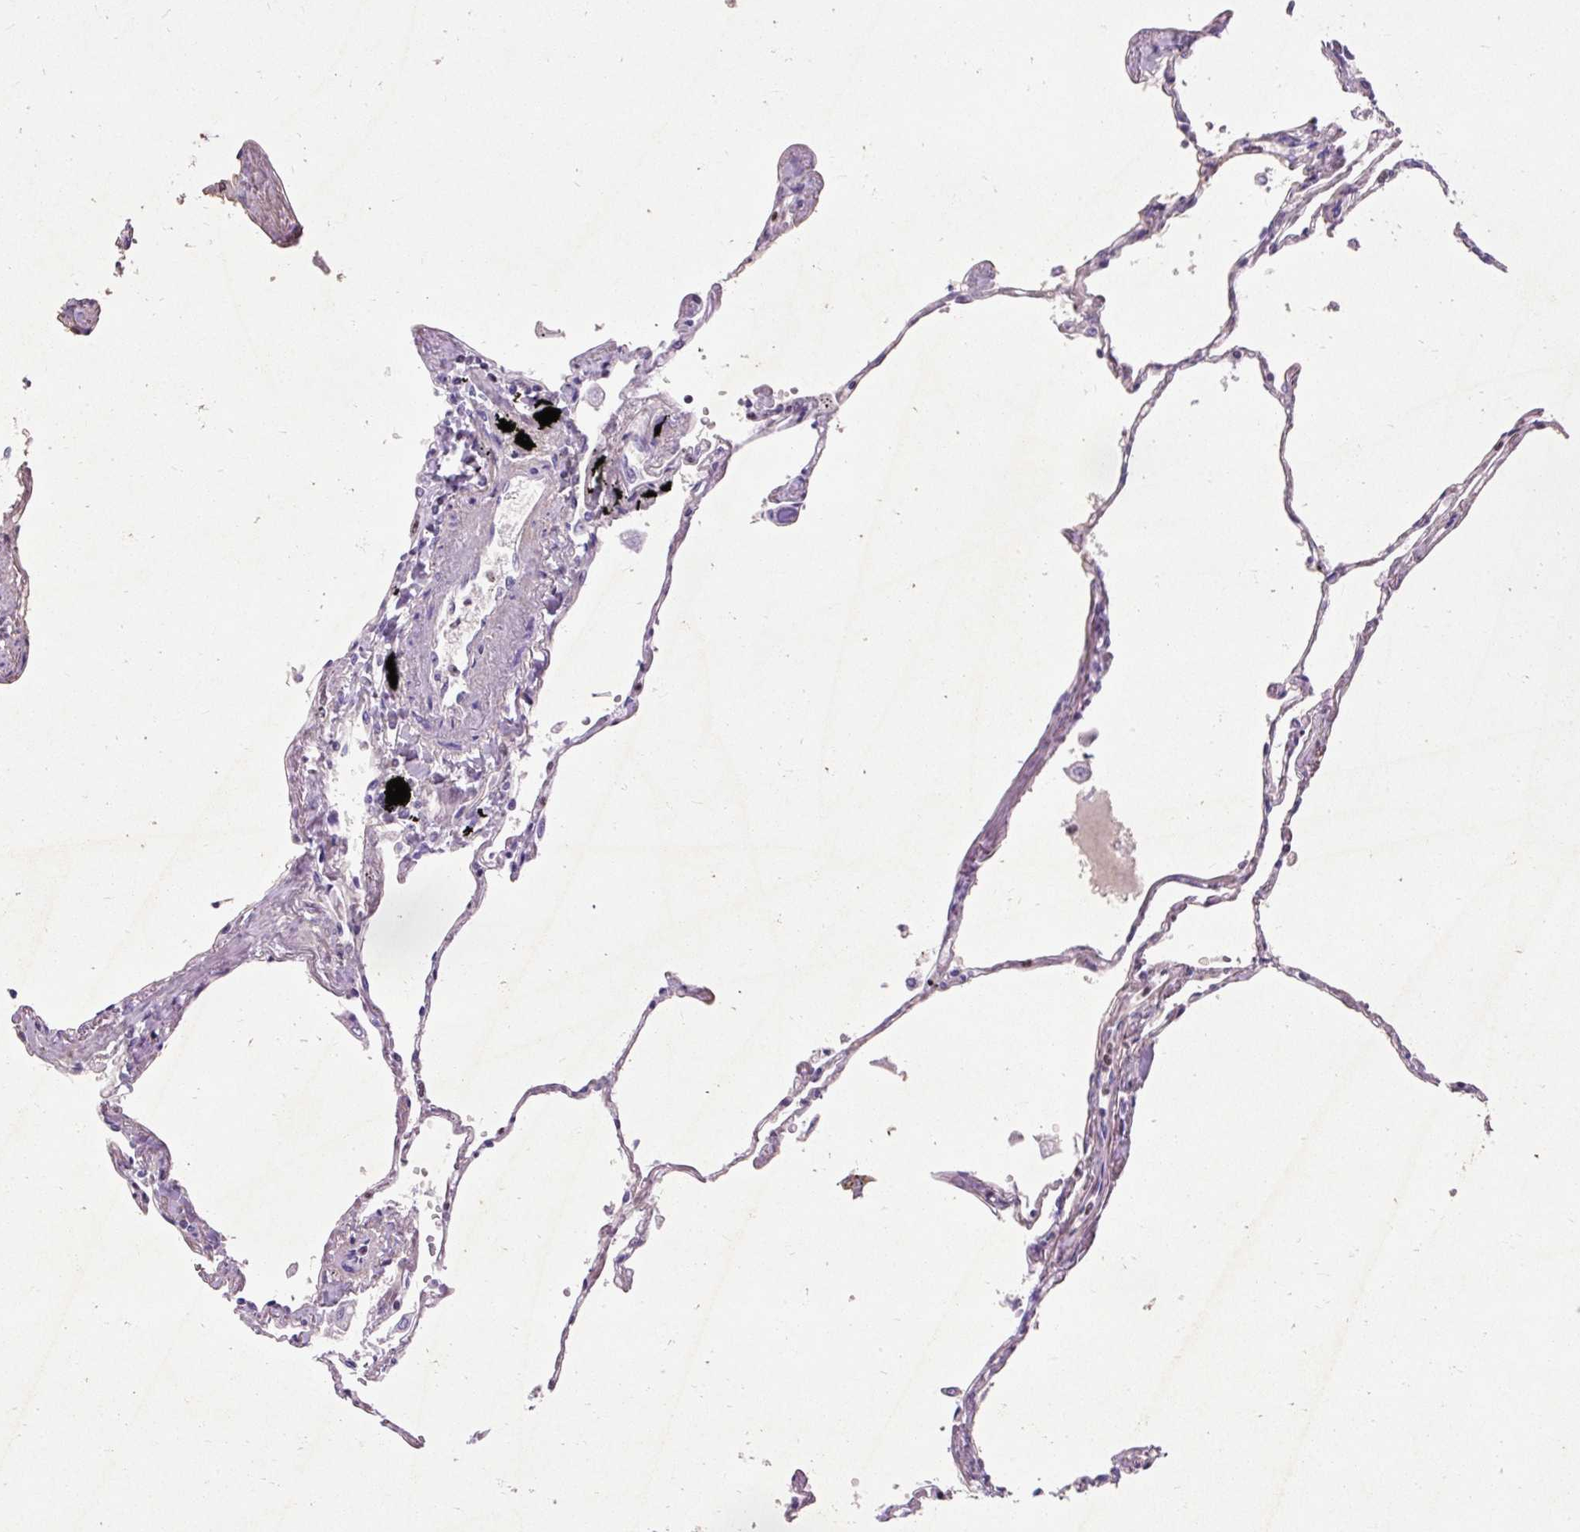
{"staining": {"intensity": "negative", "quantity": "none", "location": "none"}, "tissue": "lung", "cell_type": "Alveolar cells", "image_type": "normal", "snomed": [{"axis": "morphology", "description": "Normal tissue, NOS"}, {"axis": "topography", "description": "Lung"}], "caption": "Immunohistochemistry image of unremarkable human lung stained for a protein (brown), which displays no staining in alveolar cells.", "gene": "SPC24", "patient": {"sex": "female", "age": 67}}